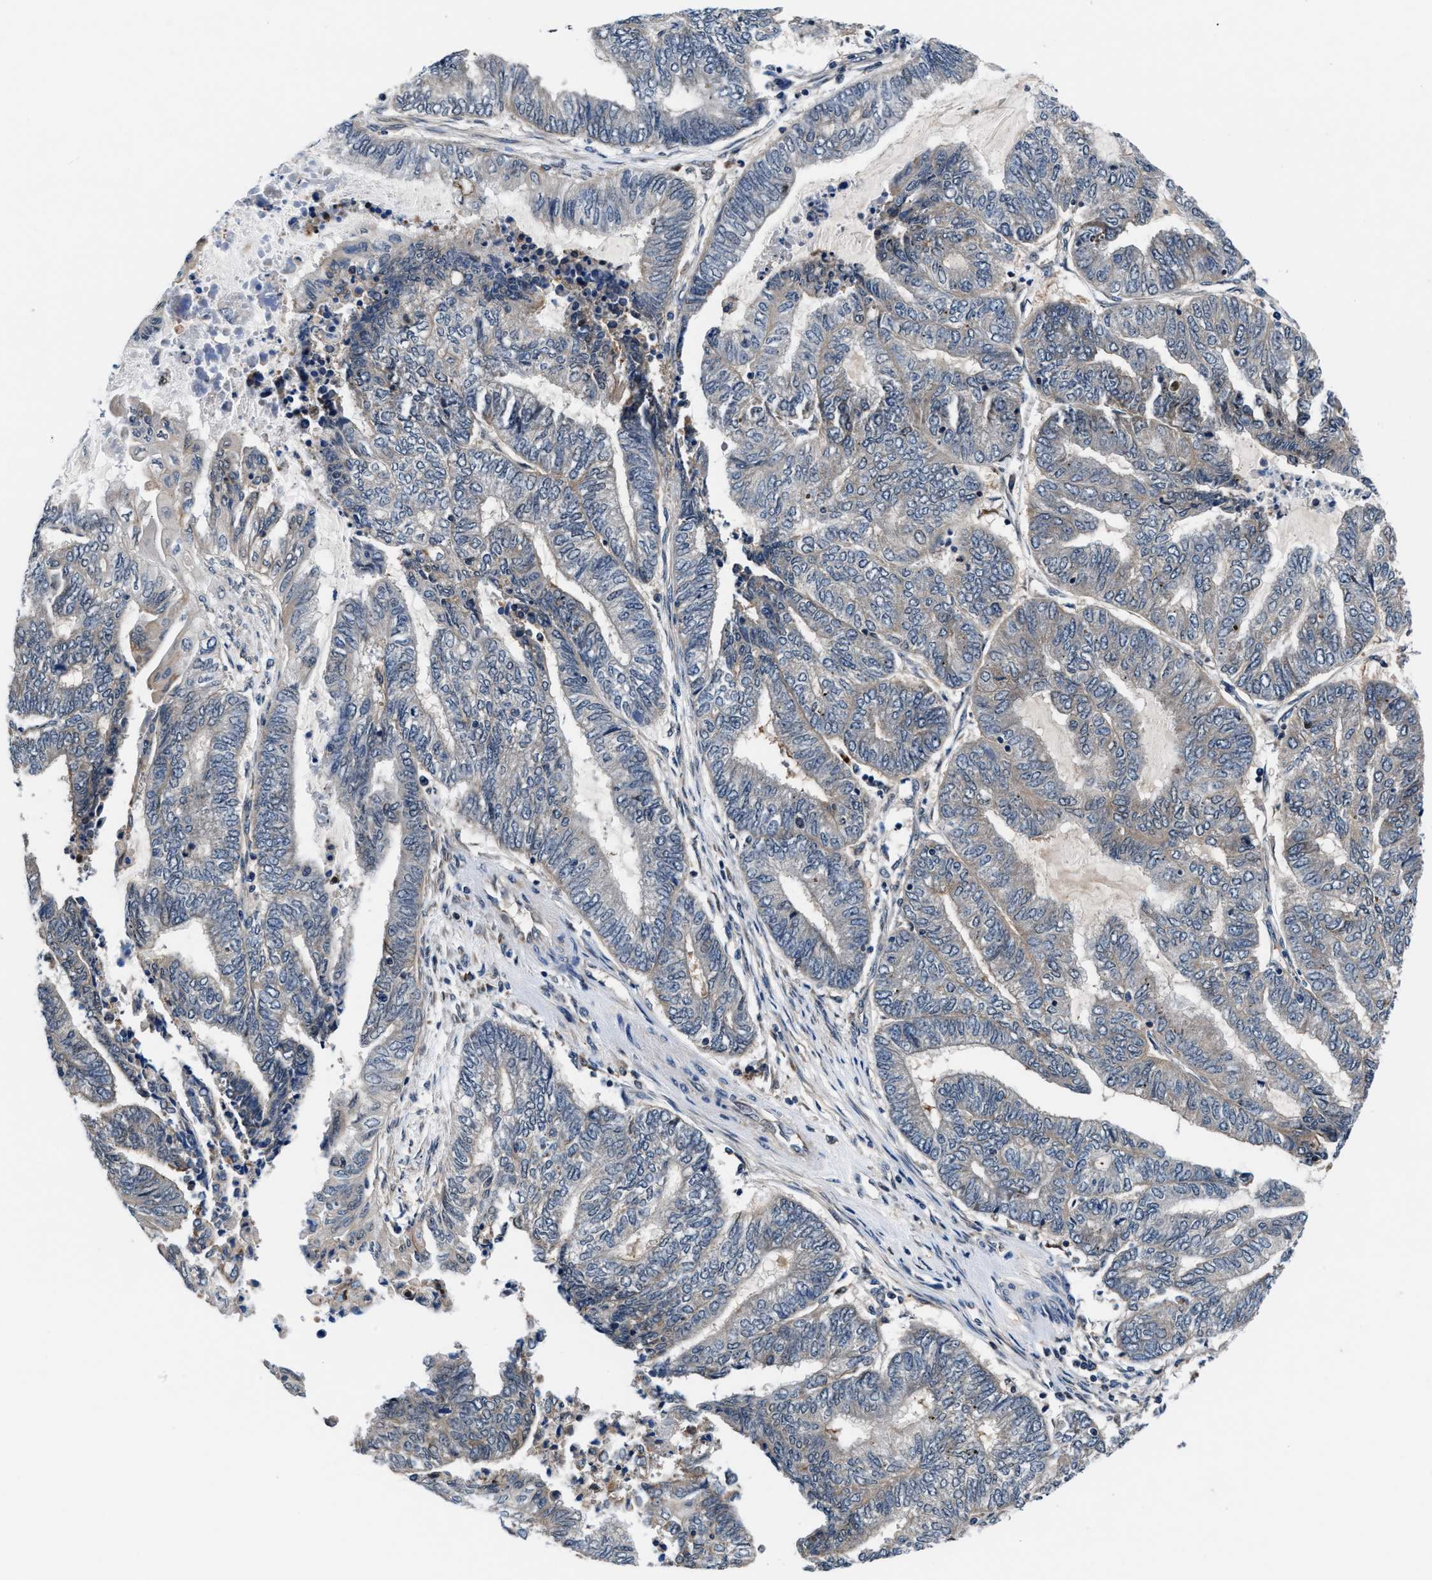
{"staining": {"intensity": "weak", "quantity": "<25%", "location": "cytoplasmic/membranous"}, "tissue": "endometrial cancer", "cell_type": "Tumor cells", "image_type": "cancer", "snomed": [{"axis": "morphology", "description": "Adenocarcinoma, NOS"}, {"axis": "topography", "description": "Uterus"}, {"axis": "topography", "description": "Endometrium"}], "caption": "Tumor cells are negative for protein expression in human endometrial cancer.", "gene": "PRPSAP2", "patient": {"sex": "female", "age": 70}}